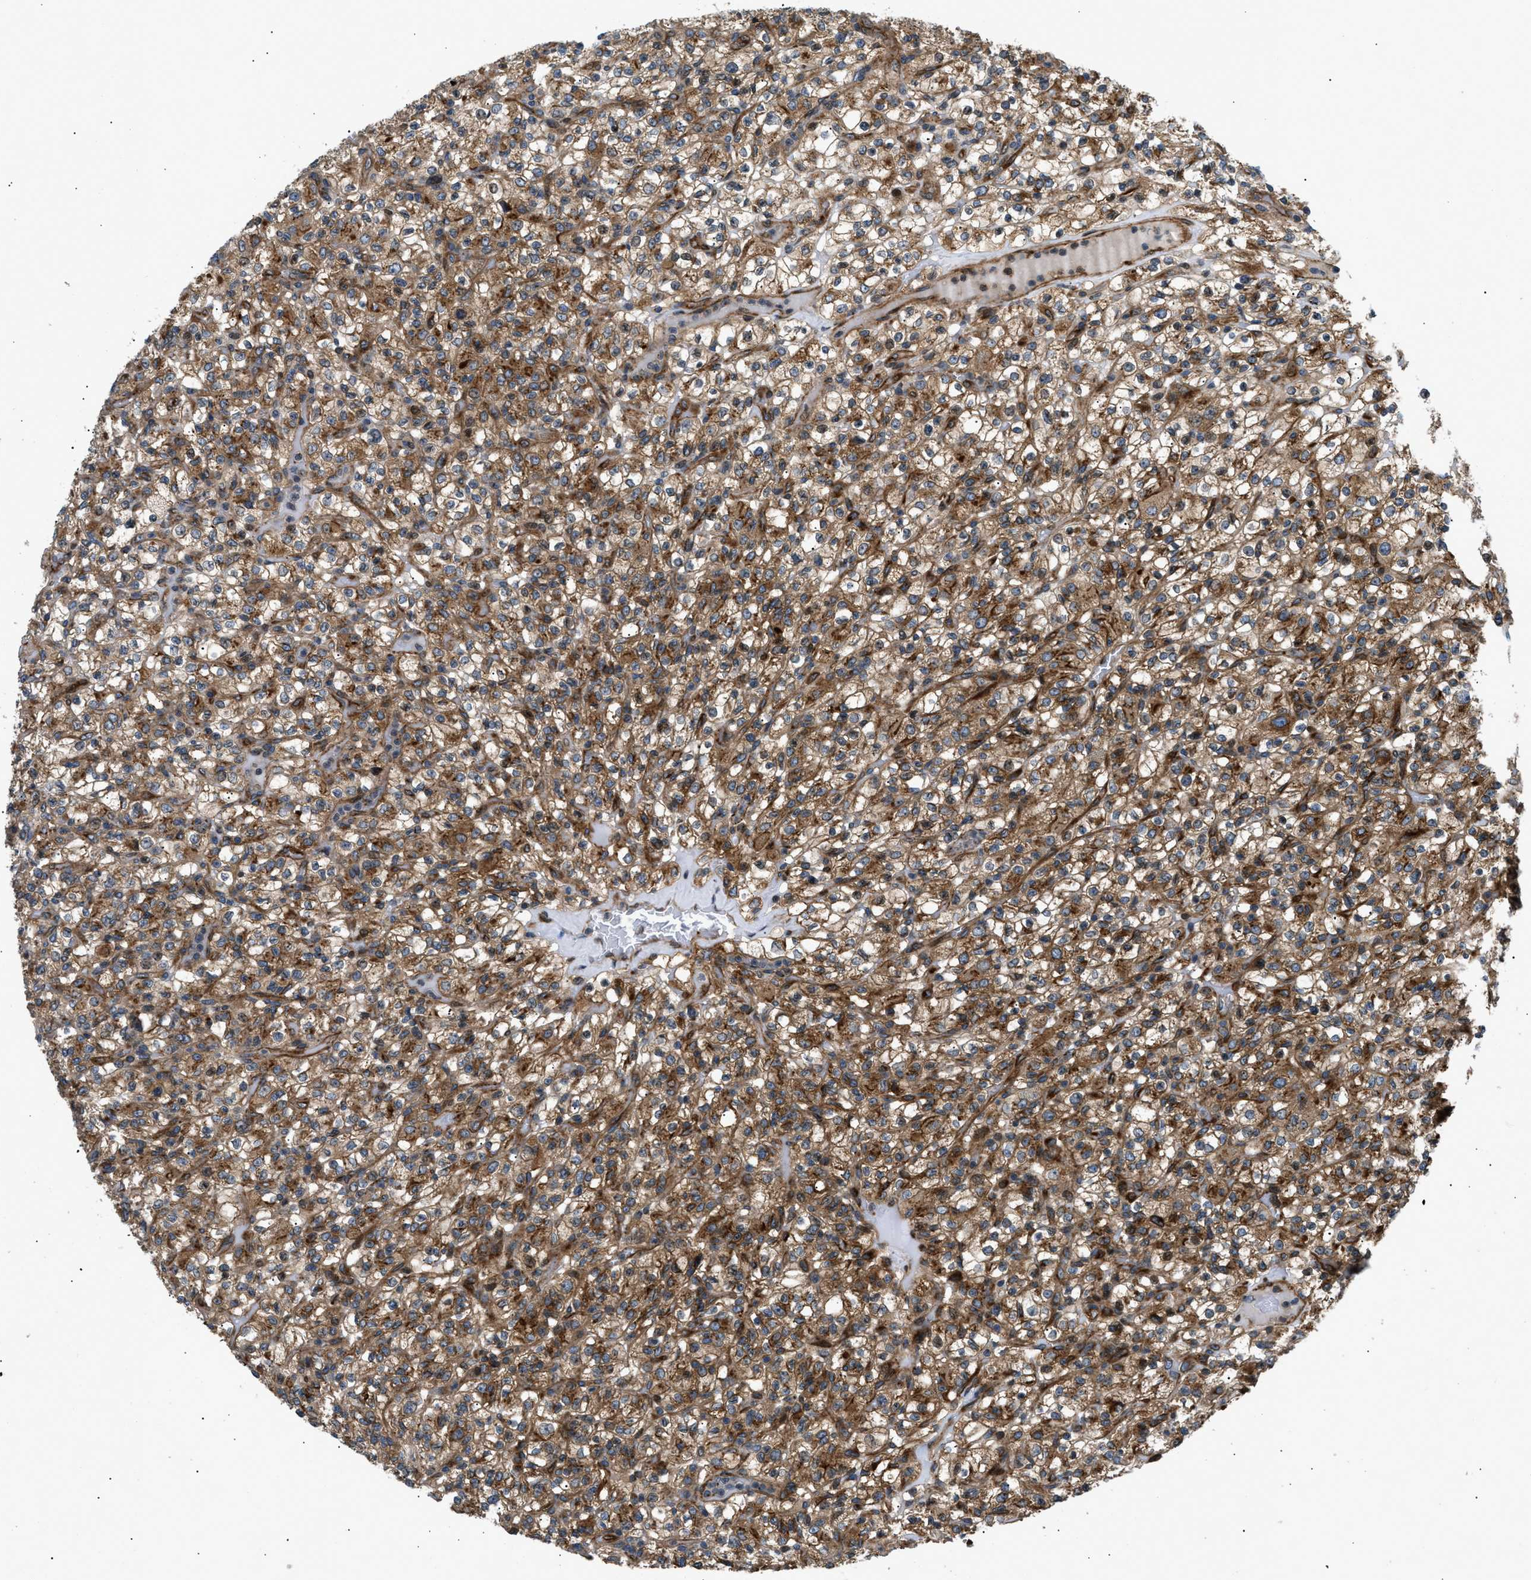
{"staining": {"intensity": "moderate", "quantity": ">75%", "location": "cytoplasmic/membranous"}, "tissue": "renal cancer", "cell_type": "Tumor cells", "image_type": "cancer", "snomed": [{"axis": "morphology", "description": "Normal tissue, NOS"}, {"axis": "morphology", "description": "Adenocarcinoma, NOS"}, {"axis": "topography", "description": "Kidney"}], "caption": "Immunohistochemical staining of human adenocarcinoma (renal) exhibits medium levels of moderate cytoplasmic/membranous protein staining in approximately >75% of tumor cells.", "gene": "LYSMD3", "patient": {"sex": "female", "age": 72}}